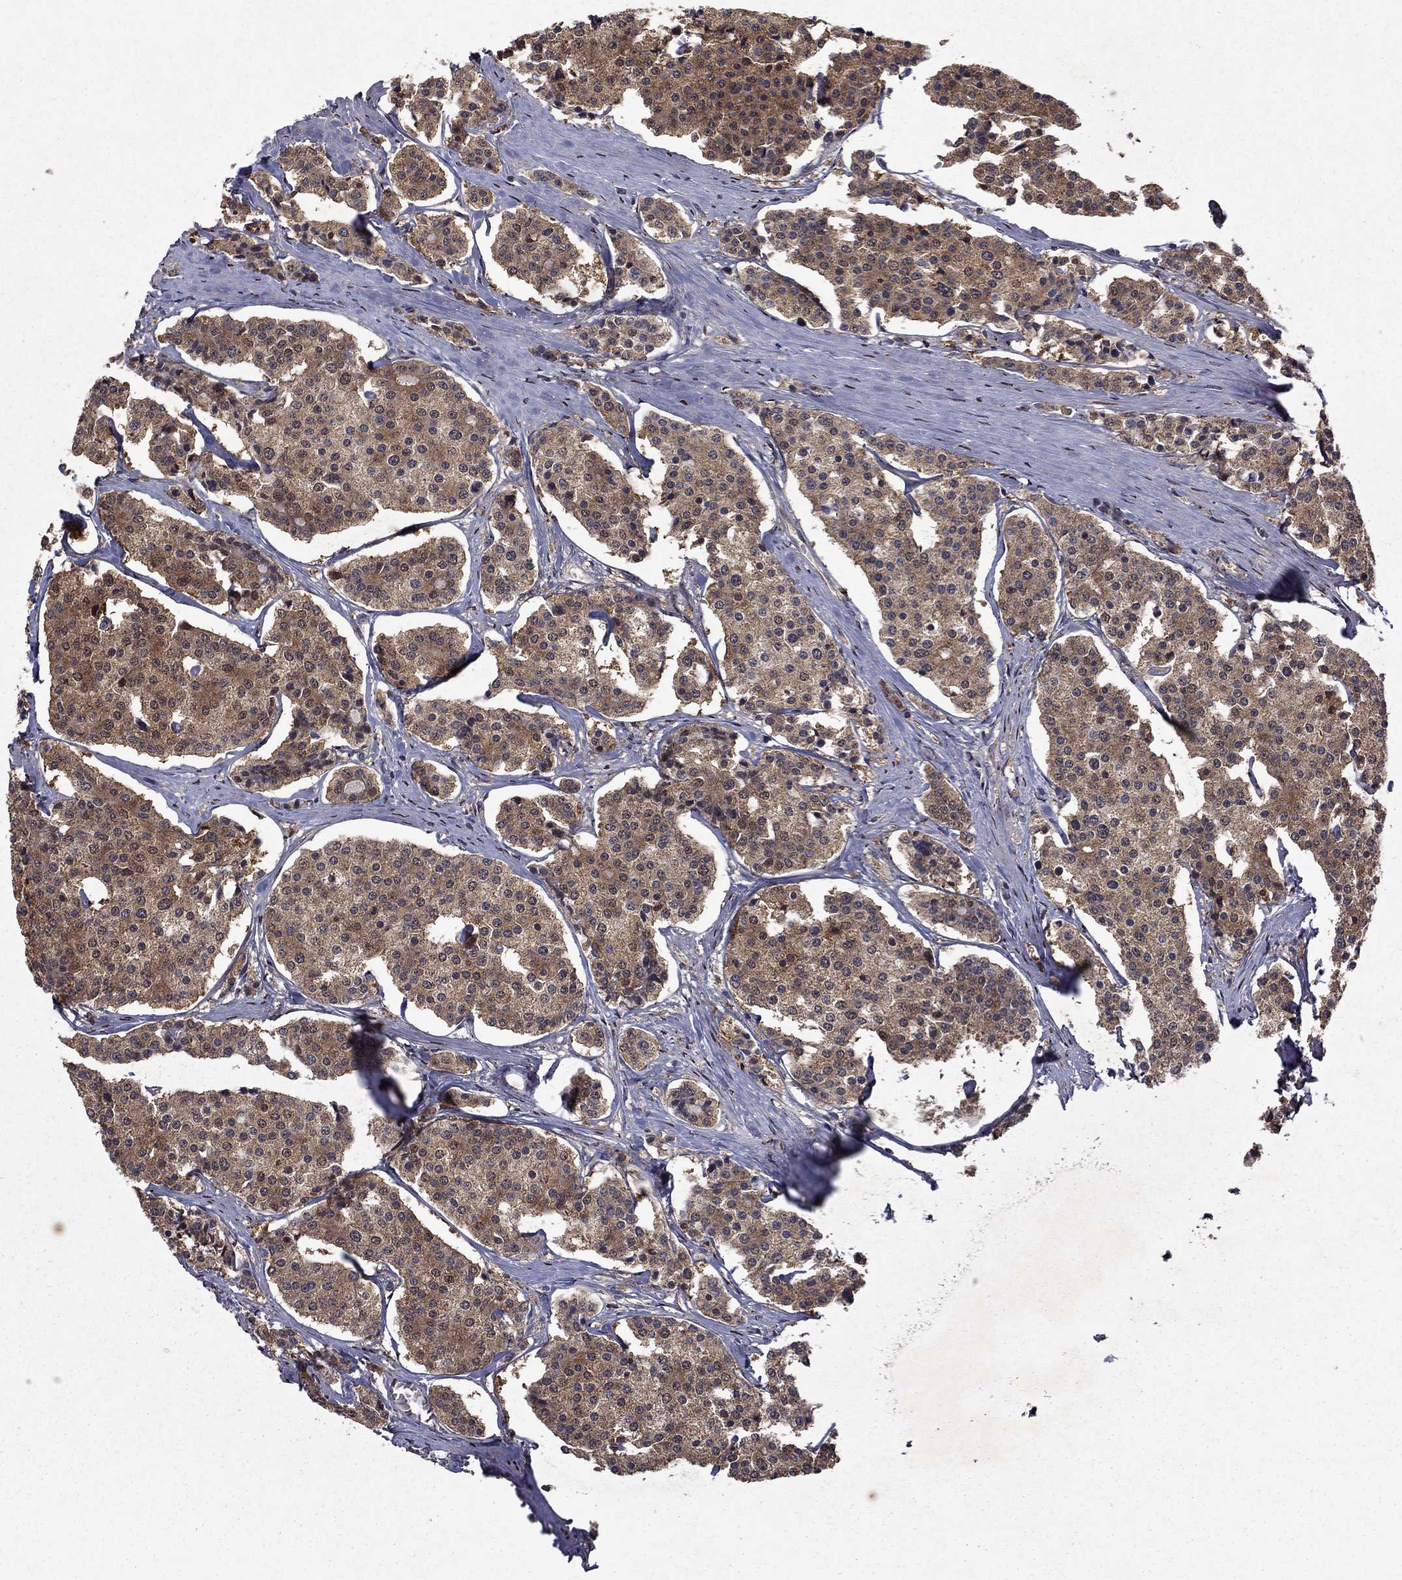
{"staining": {"intensity": "moderate", "quantity": ">75%", "location": "cytoplasmic/membranous"}, "tissue": "carcinoid", "cell_type": "Tumor cells", "image_type": "cancer", "snomed": [{"axis": "morphology", "description": "Carcinoid, malignant, NOS"}, {"axis": "topography", "description": "Small intestine"}], "caption": "This is a photomicrograph of IHC staining of carcinoid, which shows moderate positivity in the cytoplasmic/membranous of tumor cells.", "gene": "TTC38", "patient": {"sex": "female", "age": 65}}